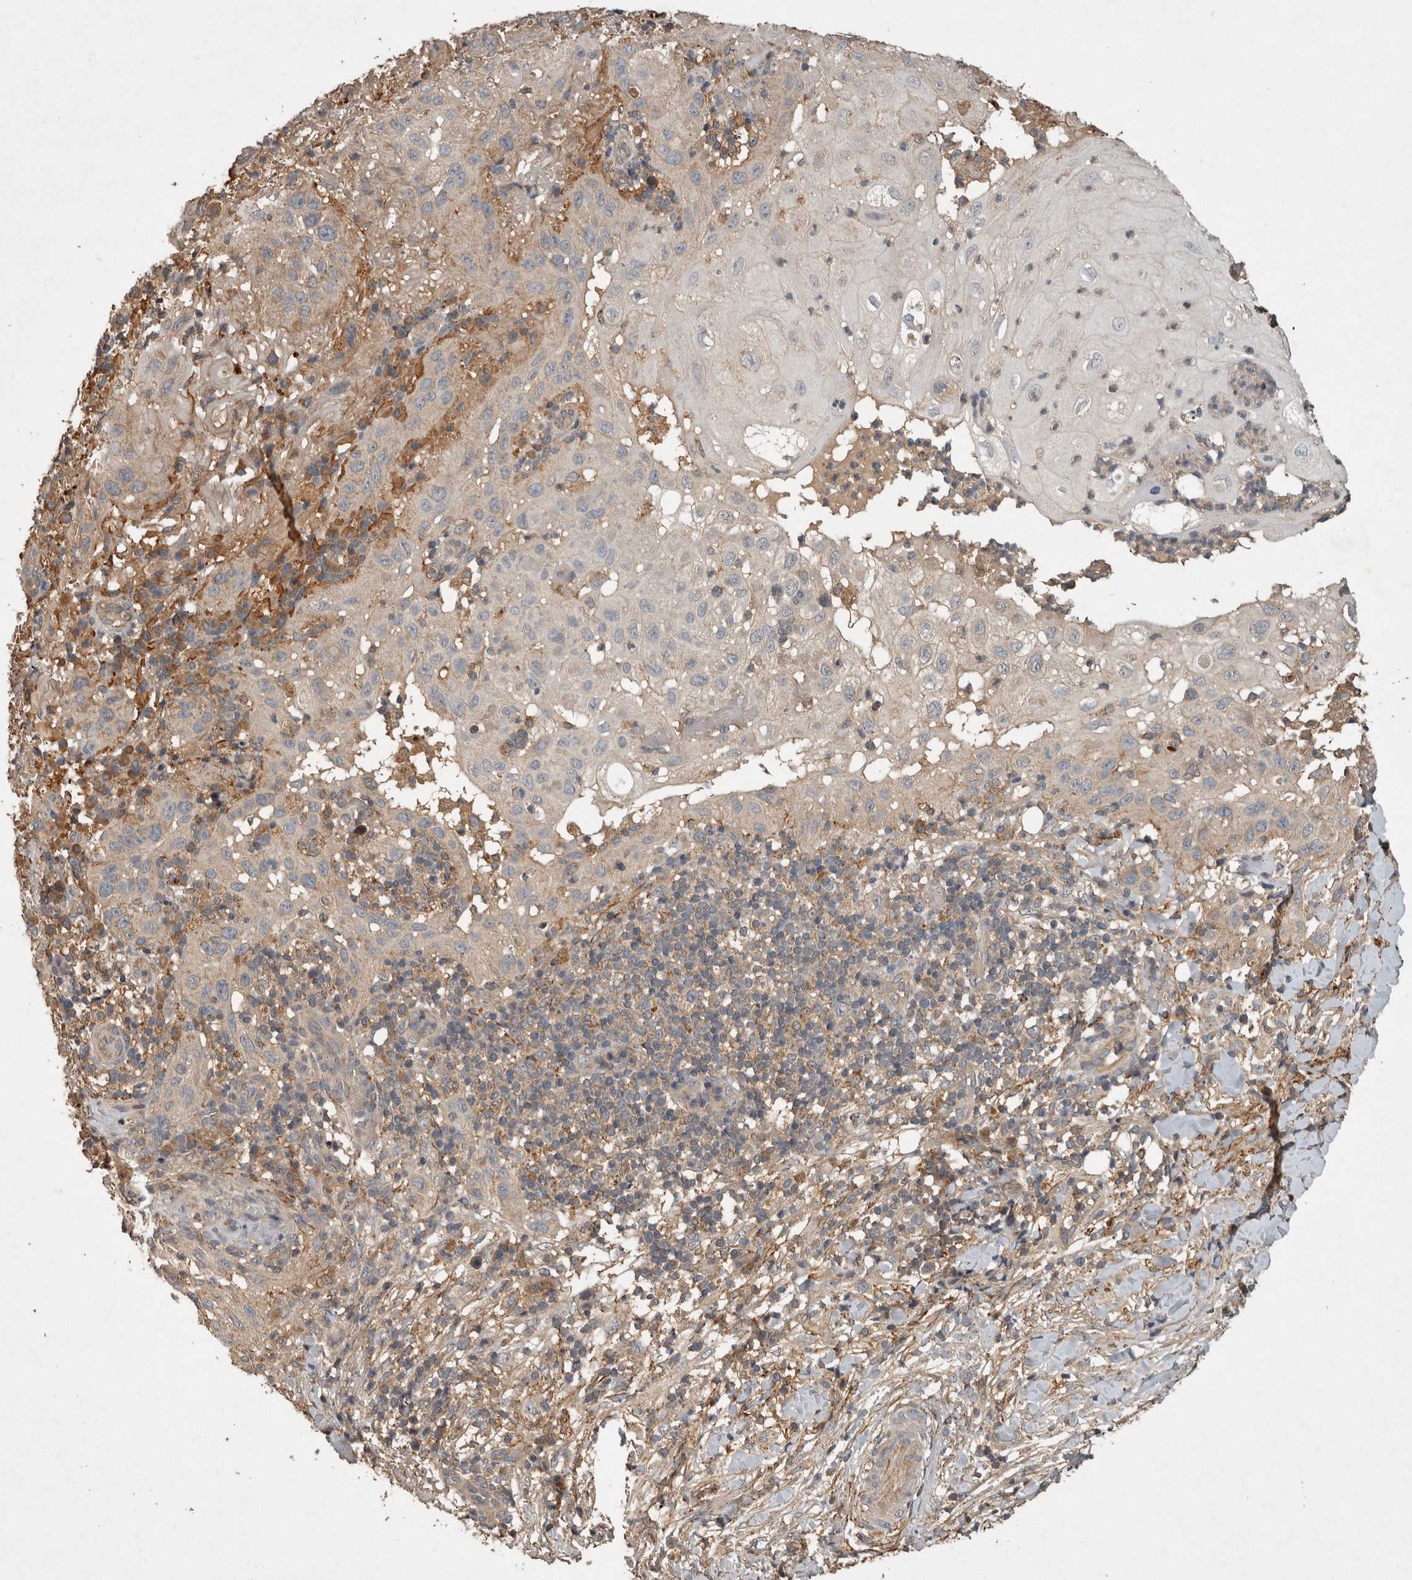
{"staining": {"intensity": "weak", "quantity": "<25%", "location": "cytoplasmic/membranous"}, "tissue": "skin cancer", "cell_type": "Tumor cells", "image_type": "cancer", "snomed": [{"axis": "morphology", "description": "Normal tissue, NOS"}, {"axis": "morphology", "description": "Squamous cell carcinoma, NOS"}, {"axis": "topography", "description": "Skin"}], "caption": "This is a histopathology image of immunohistochemistry staining of squamous cell carcinoma (skin), which shows no staining in tumor cells.", "gene": "TRMT61B", "patient": {"sex": "female", "age": 96}}